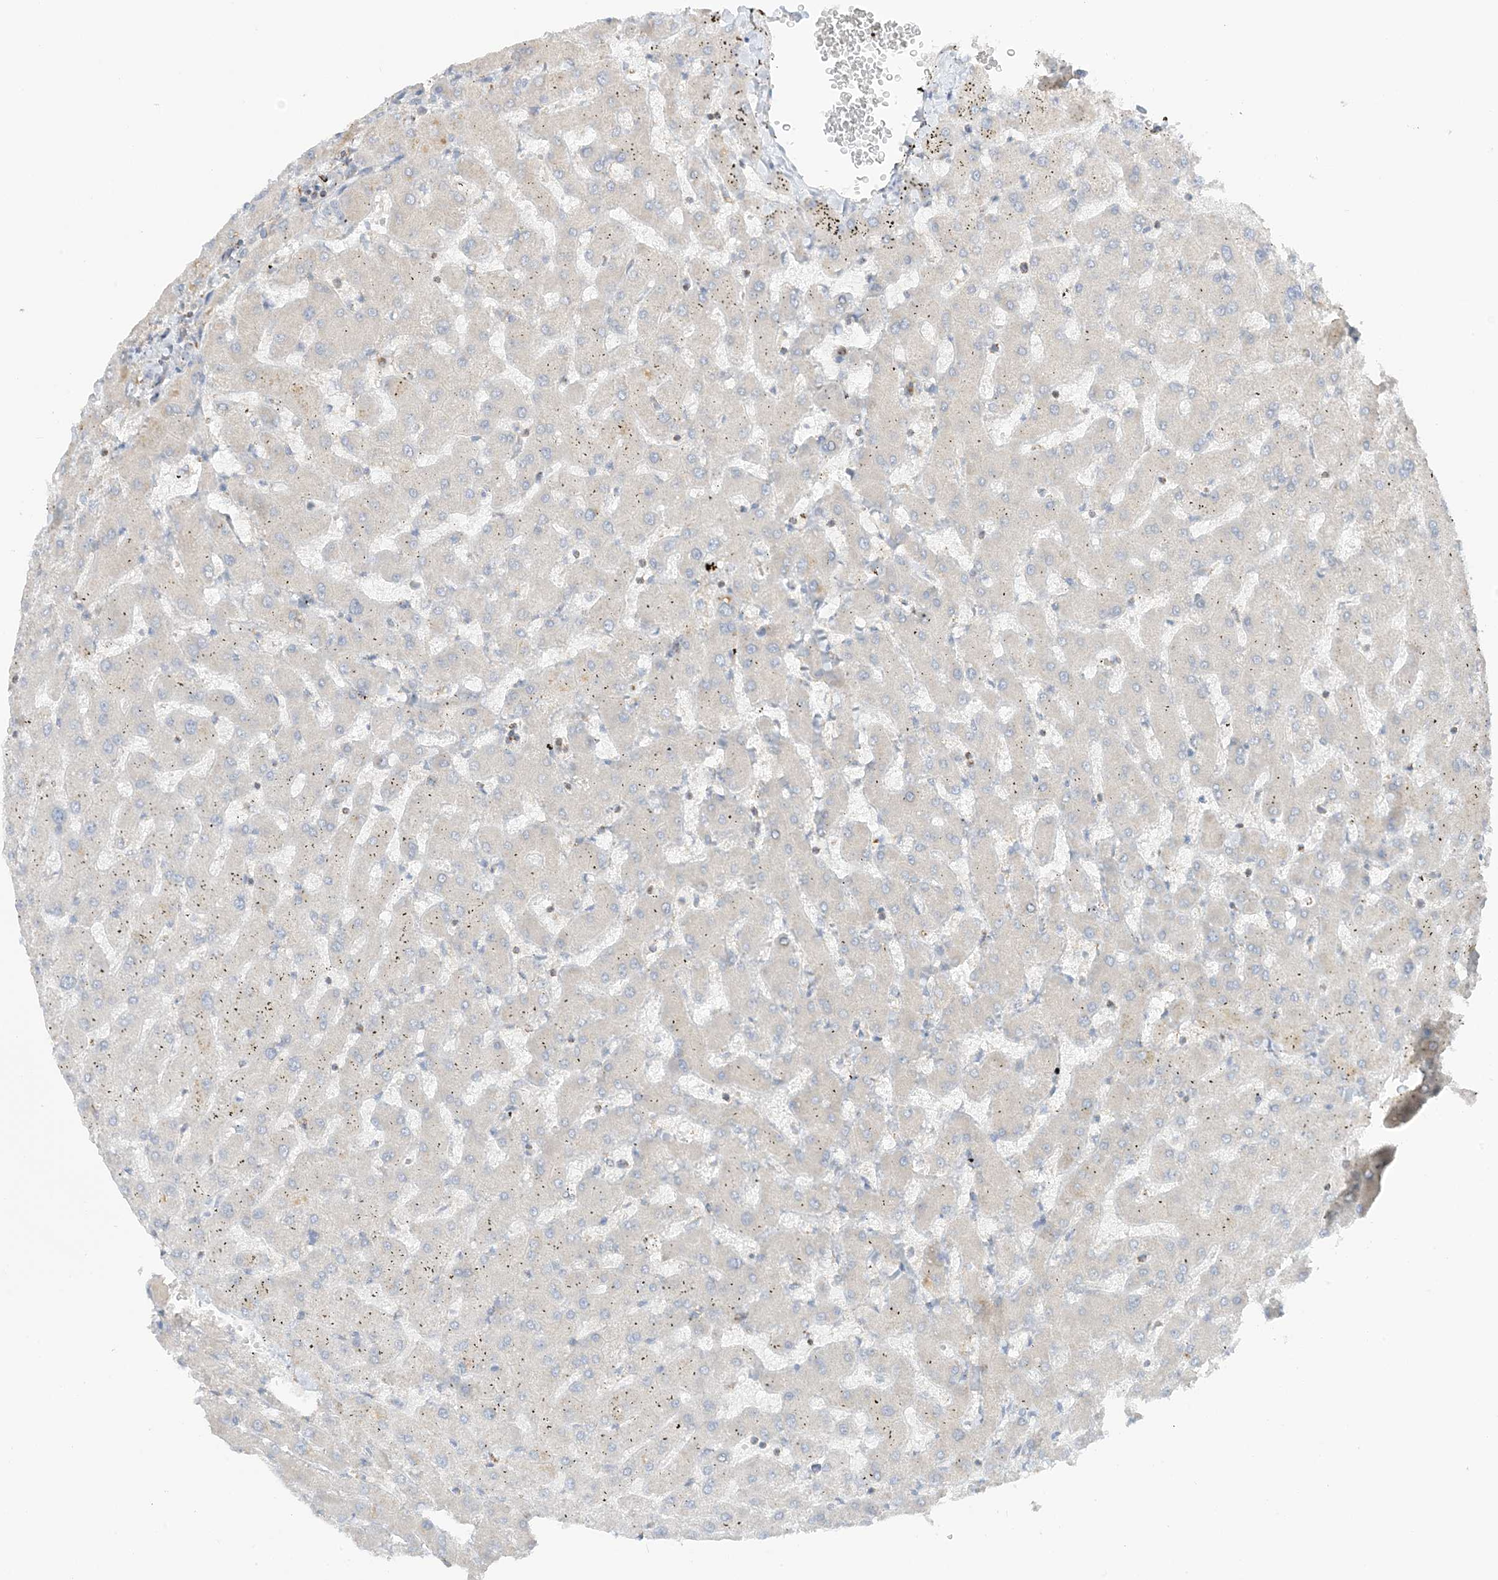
{"staining": {"intensity": "negative", "quantity": "none", "location": "none"}, "tissue": "liver", "cell_type": "Cholangiocytes", "image_type": "normal", "snomed": [{"axis": "morphology", "description": "Normal tissue, NOS"}, {"axis": "topography", "description": "Liver"}], "caption": "Immunohistochemical staining of unremarkable human liver shows no significant staining in cholangiocytes.", "gene": "SLC25A12", "patient": {"sex": "female", "age": 63}}